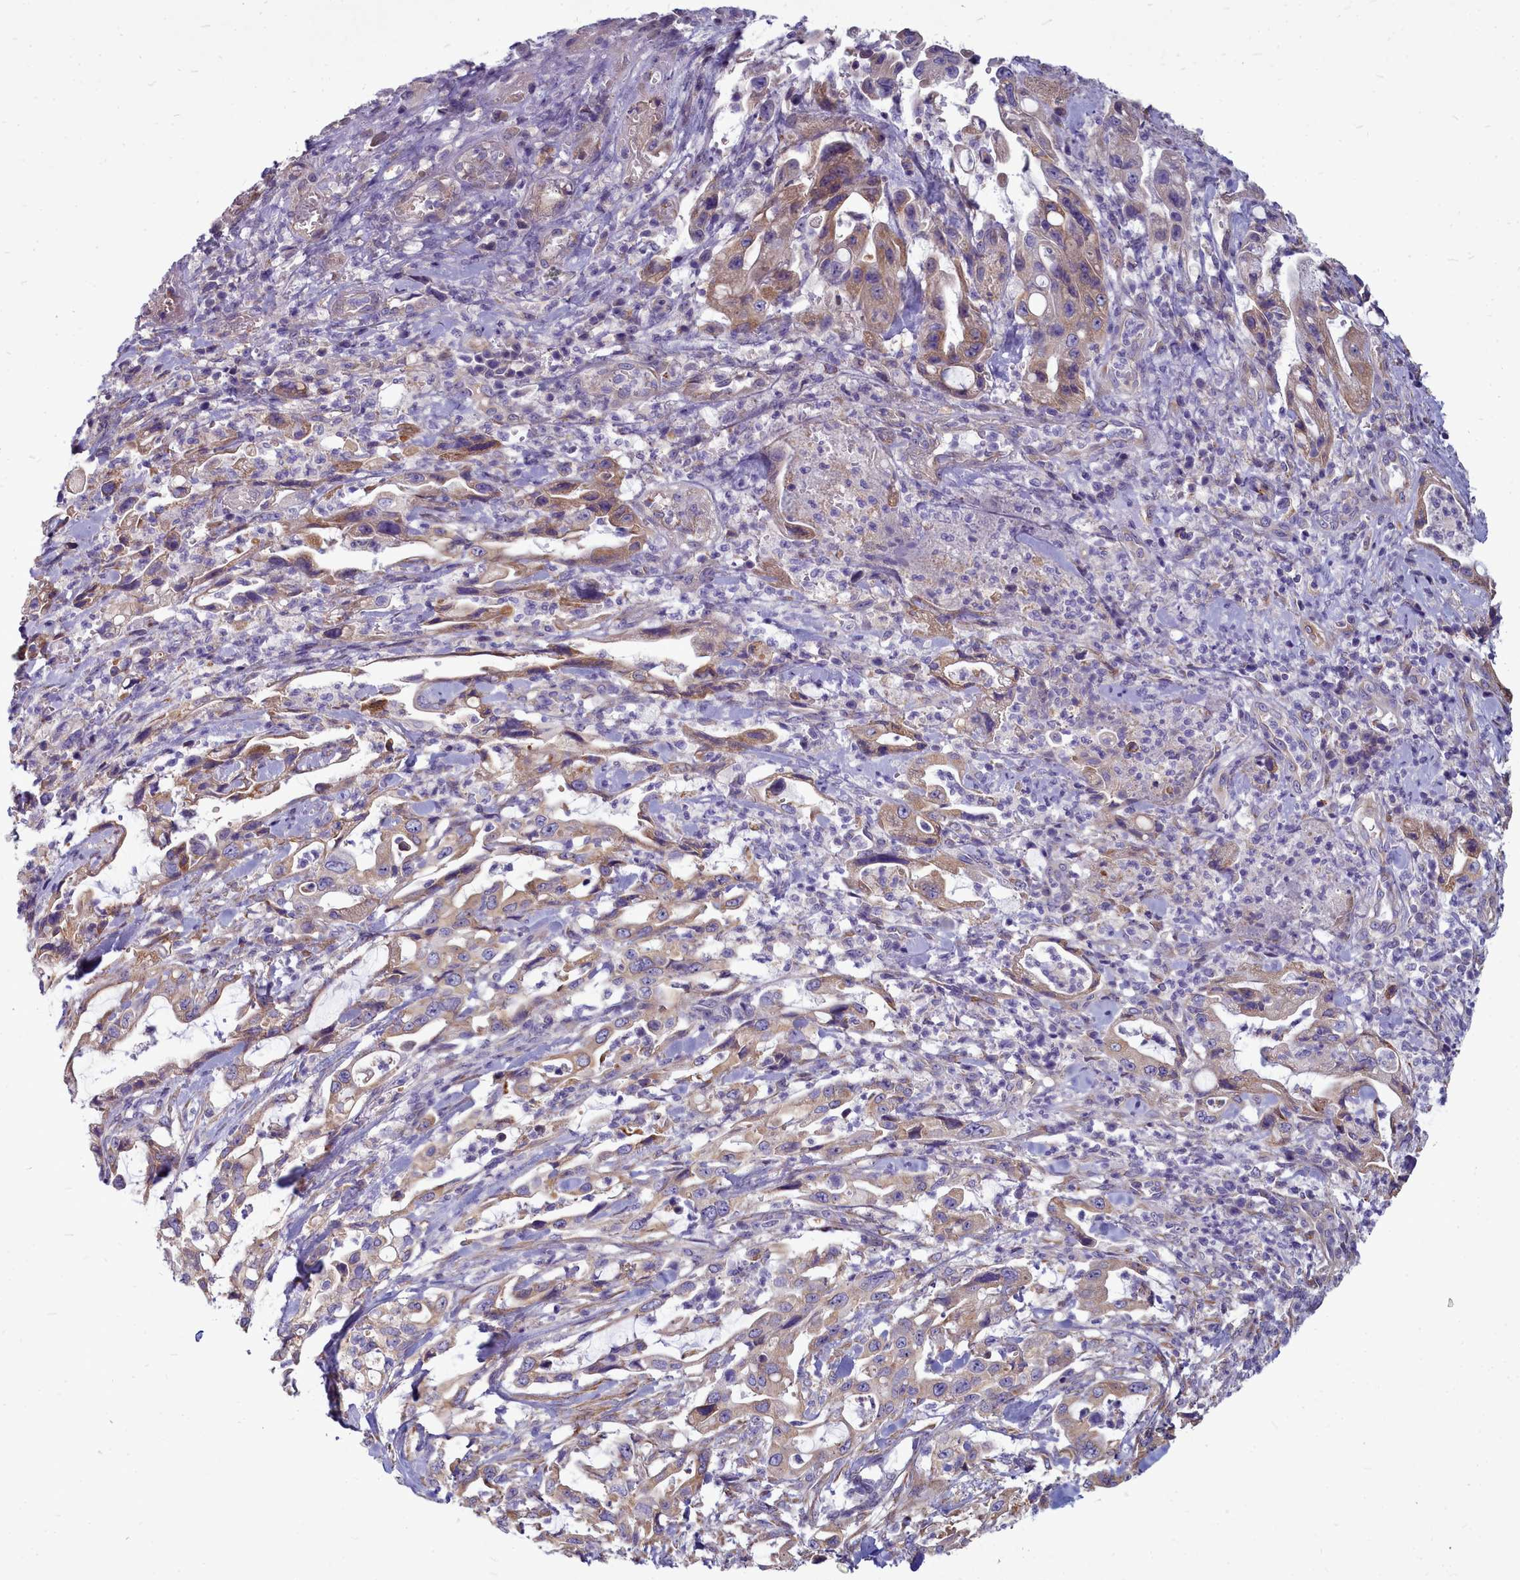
{"staining": {"intensity": "weak", "quantity": "25%-75%", "location": "cytoplasmic/membranous"}, "tissue": "pancreatic cancer", "cell_type": "Tumor cells", "image_type": "cancer", "snomed": [{"axis": "morphology", "description": "Adenocarcinoma, NOS"}, {"axis": "topography", "description": "Pancreas"}], "caption": "Immunohistochemical staining of pancreatic cancer (adenocarcinoma) exhibits low levels of weak cytoplasmic/membranous positivity in about 25%-75% of tumor cells.", "gene": "SMPD4", "patient": {"sex": "female", "age": 61}}